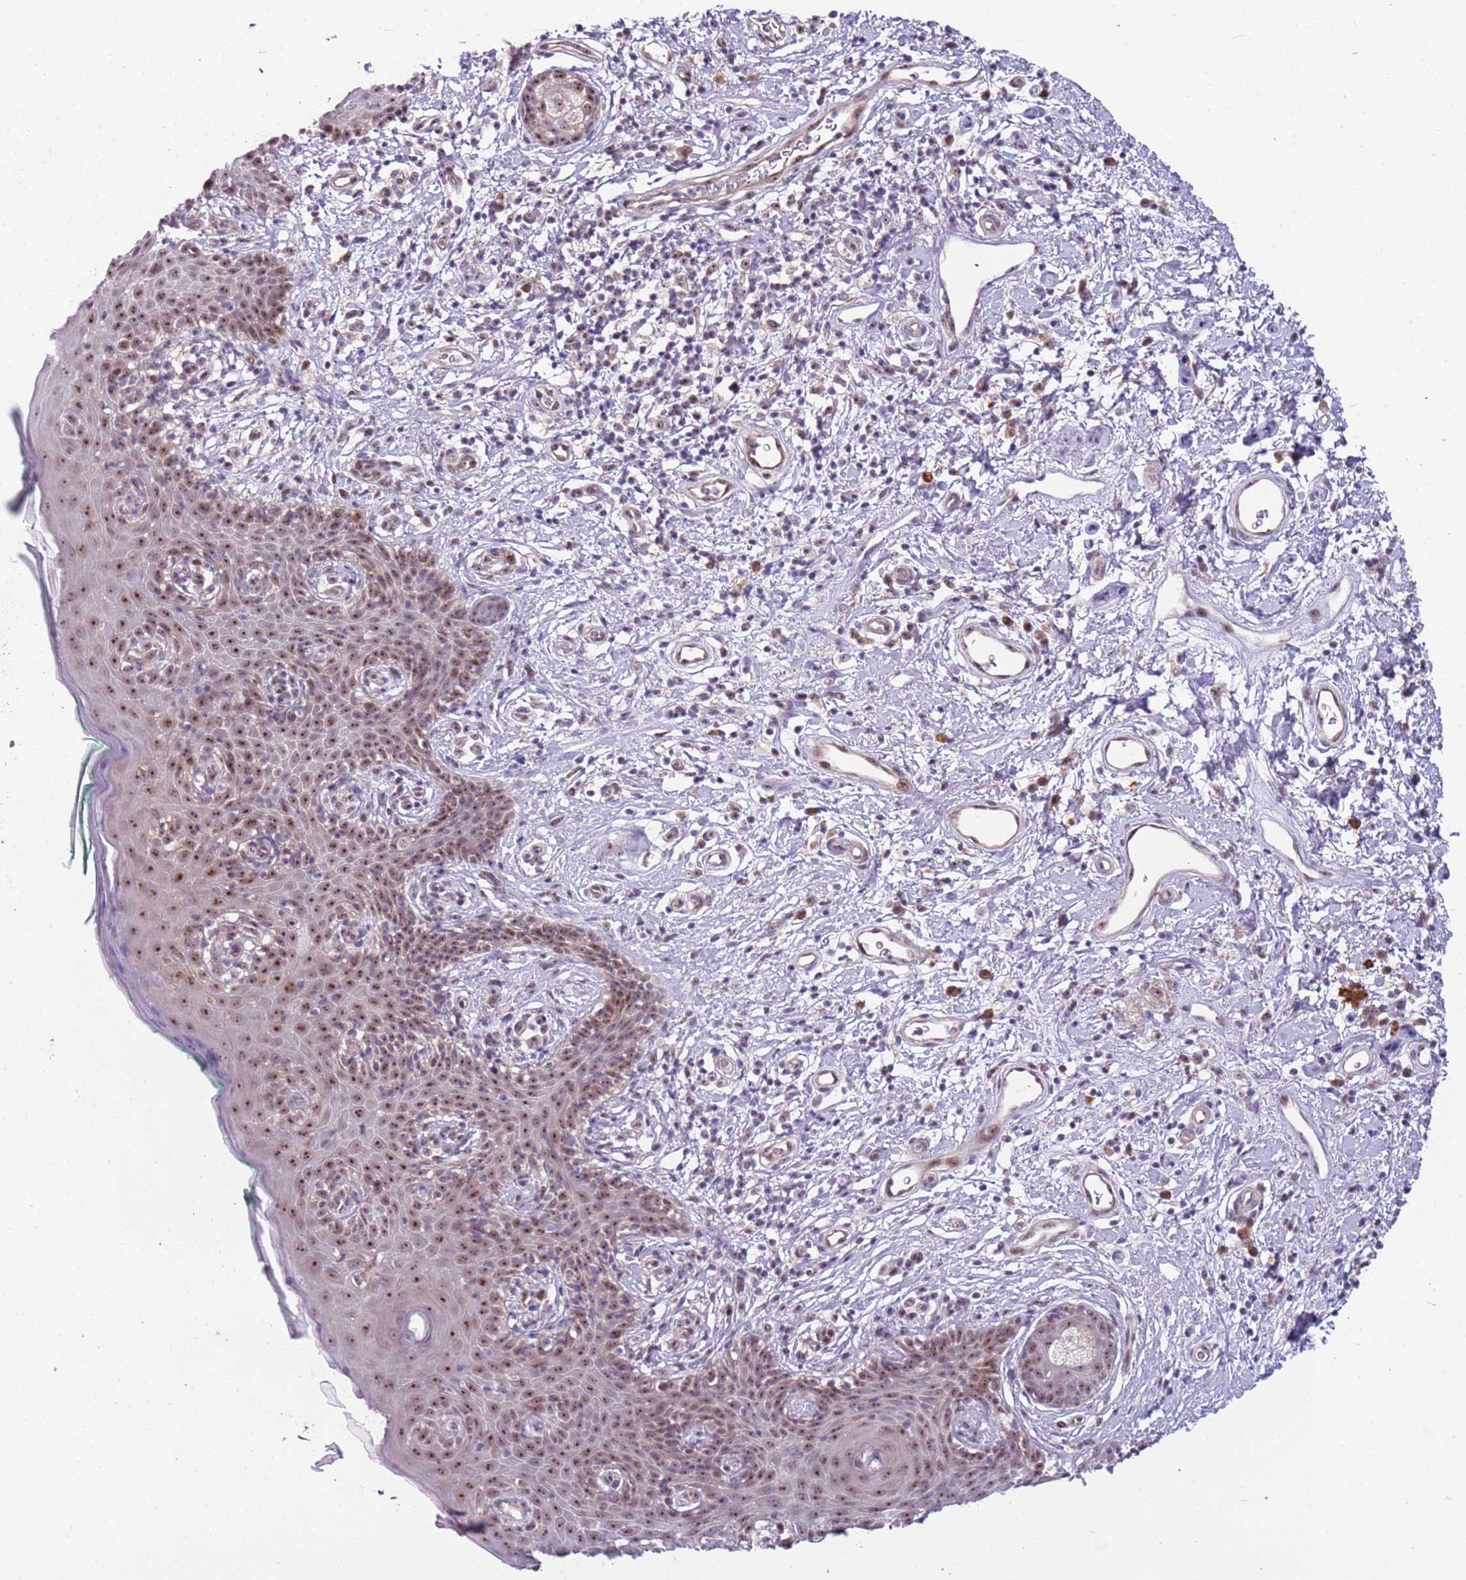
{"staining": {"intensity": "moderate", "quantity": ">75%", "location": "nuclear"}, "tissue": "skin", "cell_type": "Epidermal cells", "image_type": "normal", "snomed": [{"axis": "morphology", "description": "Normal tissue, NOS"}, {"axis": "topography", "description": "Vulva"}], "caption": "Immunohistochemistry (DAB (3,3'-diaminobenzidine)) staining of benign skin demonstrates moderate nuclear protein staining in approximately >75% of epidermal cells.", "gene": "UCMA", "patient": {"sex": "female", "age": 66}}